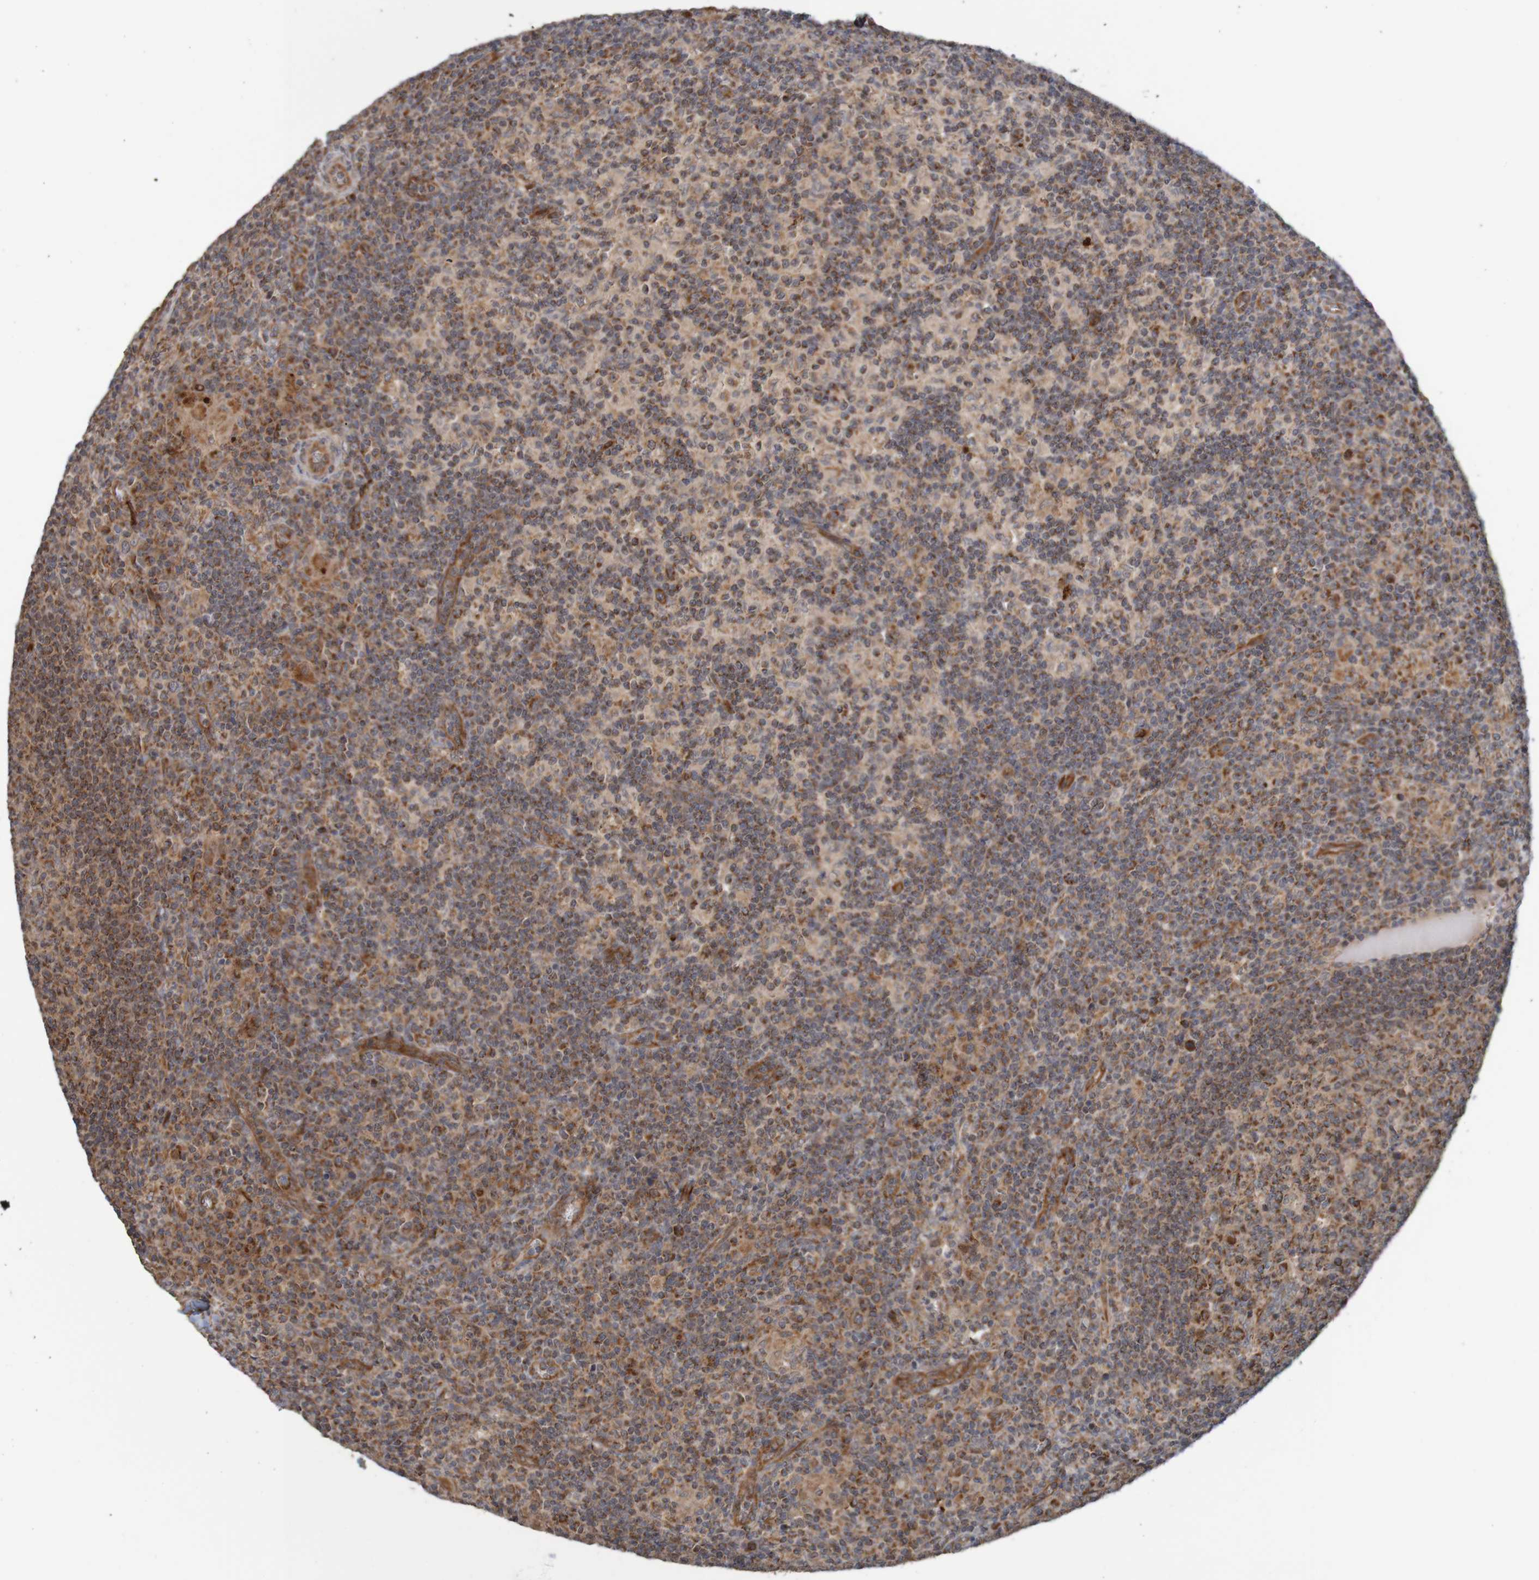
{"staining": {"intensity": "moderate", "quantity": ">75%", "location": "cytoplasmic/membranous"}, "tissue": "lymph node", "cell_type": "Germinal center cells", "image_type": "normal", "snomed": [{"axis": "morphology", "description": "Normal tissue, NOS"}, {"axis": "morphology", "description": "Inflammation, NOS"}, {"axis": "topography", "description": "Lymph node"}], "caption": "Immunohistochemical staining of benign lymph node shows medium levels of moderate cytoplasmic/membranous positivity in approximately >75% of germinal center cells.", "gene": "MRPL52", "patient": {"sex": "male", "age": 55}}